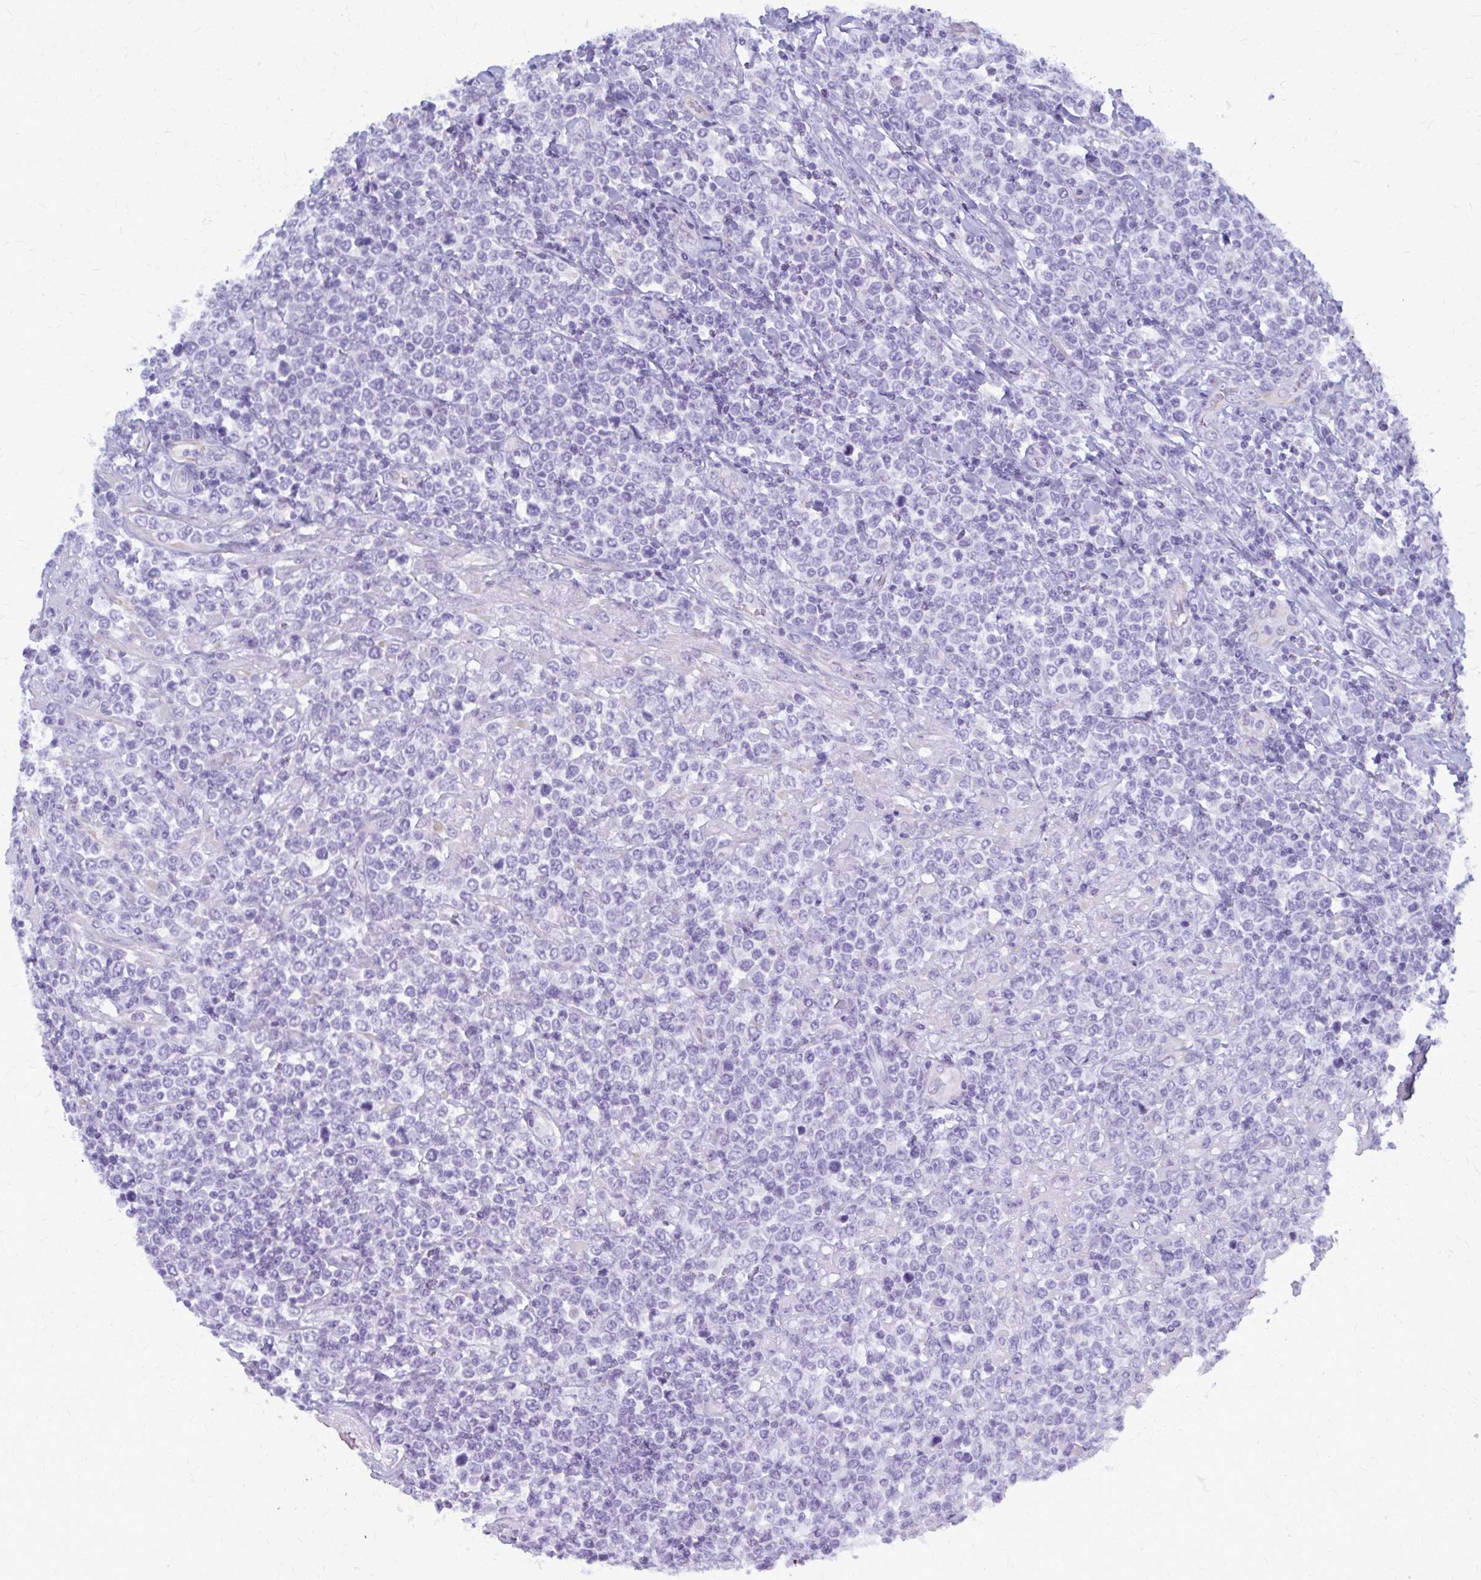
{"staining": {"intensity": "negative", "quantity": "none", "location": "none"}, "tissue": "lymphoma", "cell_type": "Tumor cells", "image_type": "cancer", "snomed": [{"axis": "morphology", "description": "Malignant lymphoma, non-Hodgkin's type, High grade"}, {"axis": "topography", "description": "Soft tissue"}], "caption": "A high-resolution micrograph shows IHC staining of malignant lymphoma, non-Hodgkin's type (high-grade), which reveals no significant staining in tumor cells. (IHC, brightfield microscopy, high magnification).", "gene": "GFAP", "patient": {"sex": "female", "age": 56}}